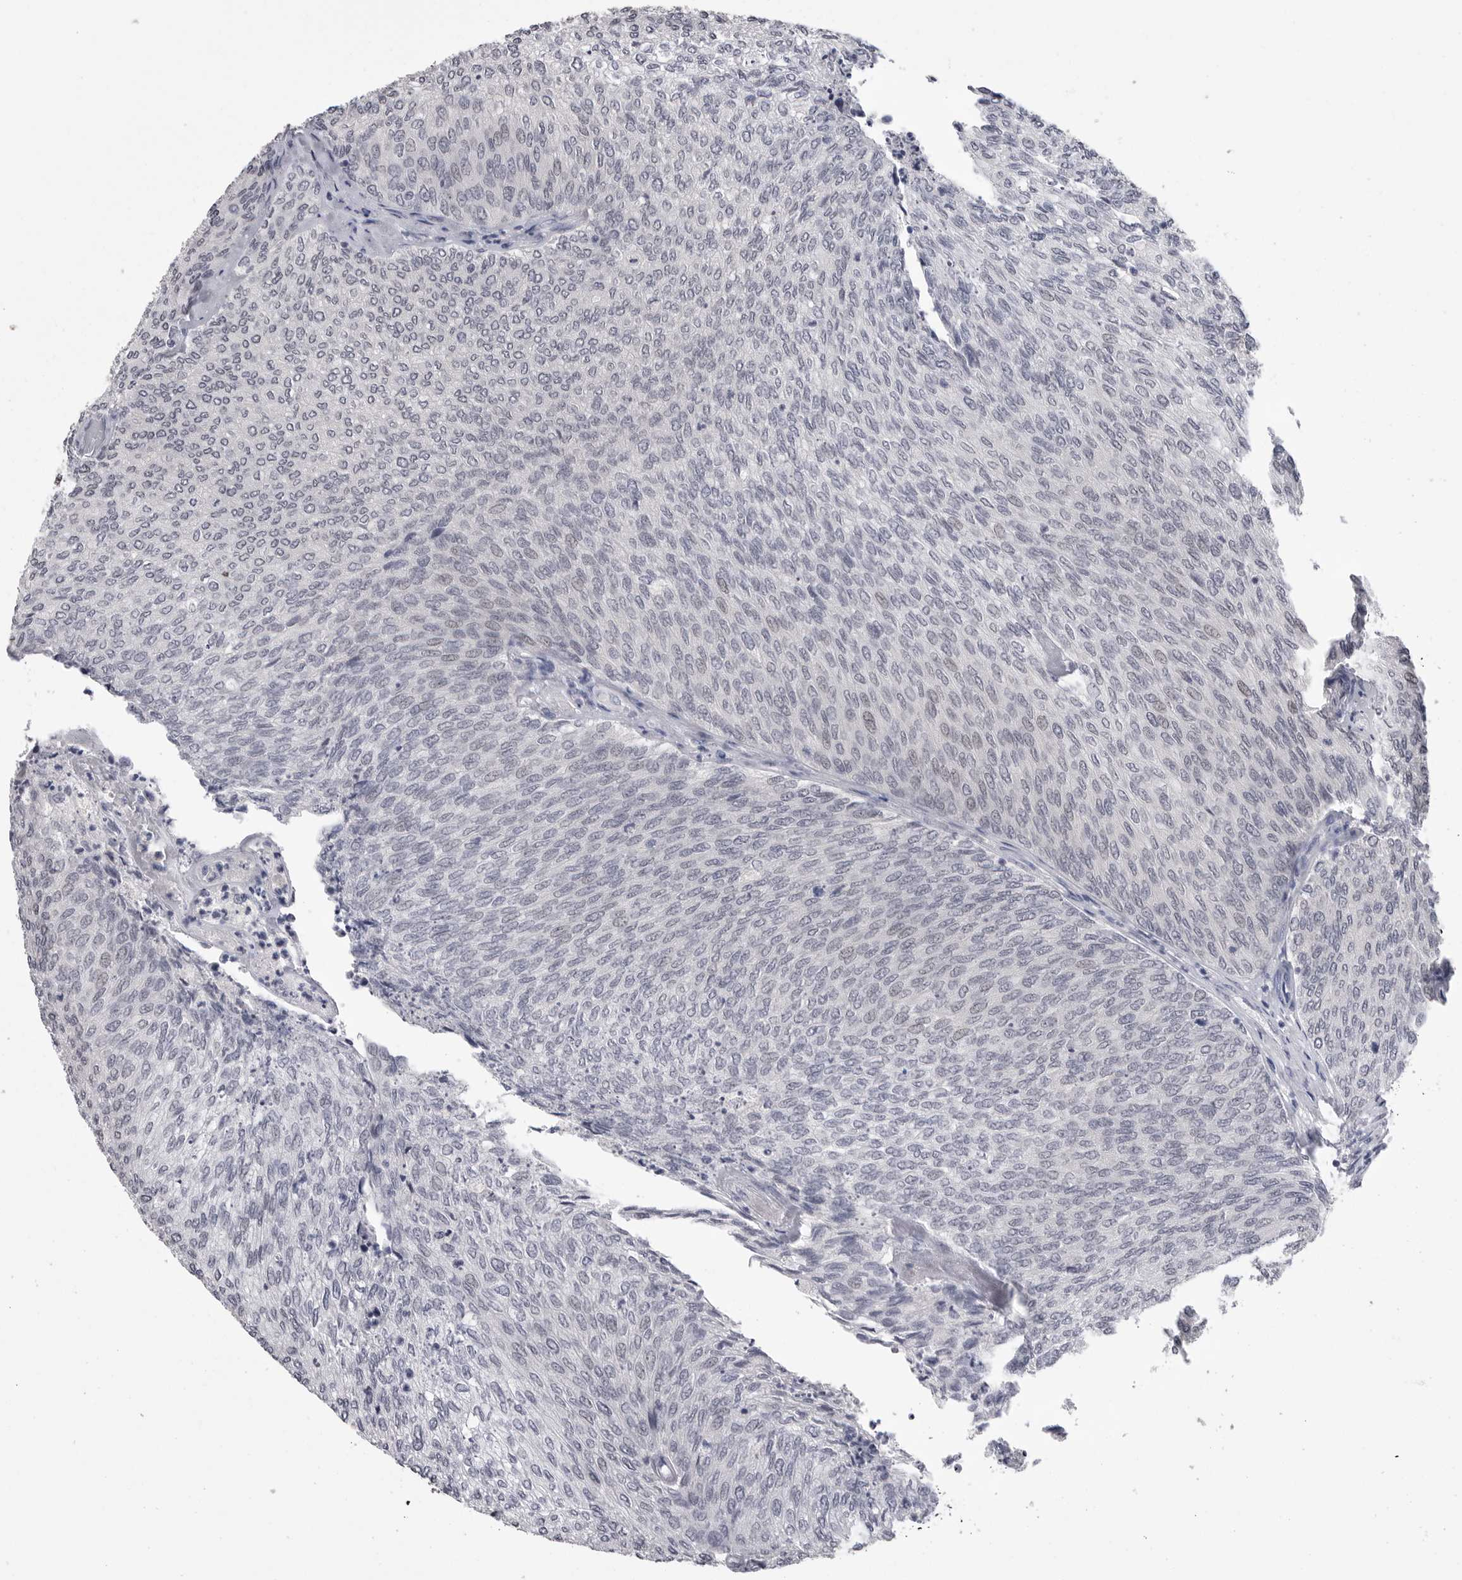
{"staining": {"intensity": "negative", "quantity": "none", "location": "none"}, "tissue": "urothelial cancer", "cell_type": "Tumor cells", "image_type": "cancer", "snomed": [{"axis": "morphology", "description": "Urothelial carcinoma, Low grade"}, {"axis": "topography", "description": "Urinary bladder"}], "caption": "Image shows no protein expression in tumor cells of urothelial carcinoma (low-grade) tissue.", "gene": "DLG2", "patient": {"sex": "female", "age": 79}}